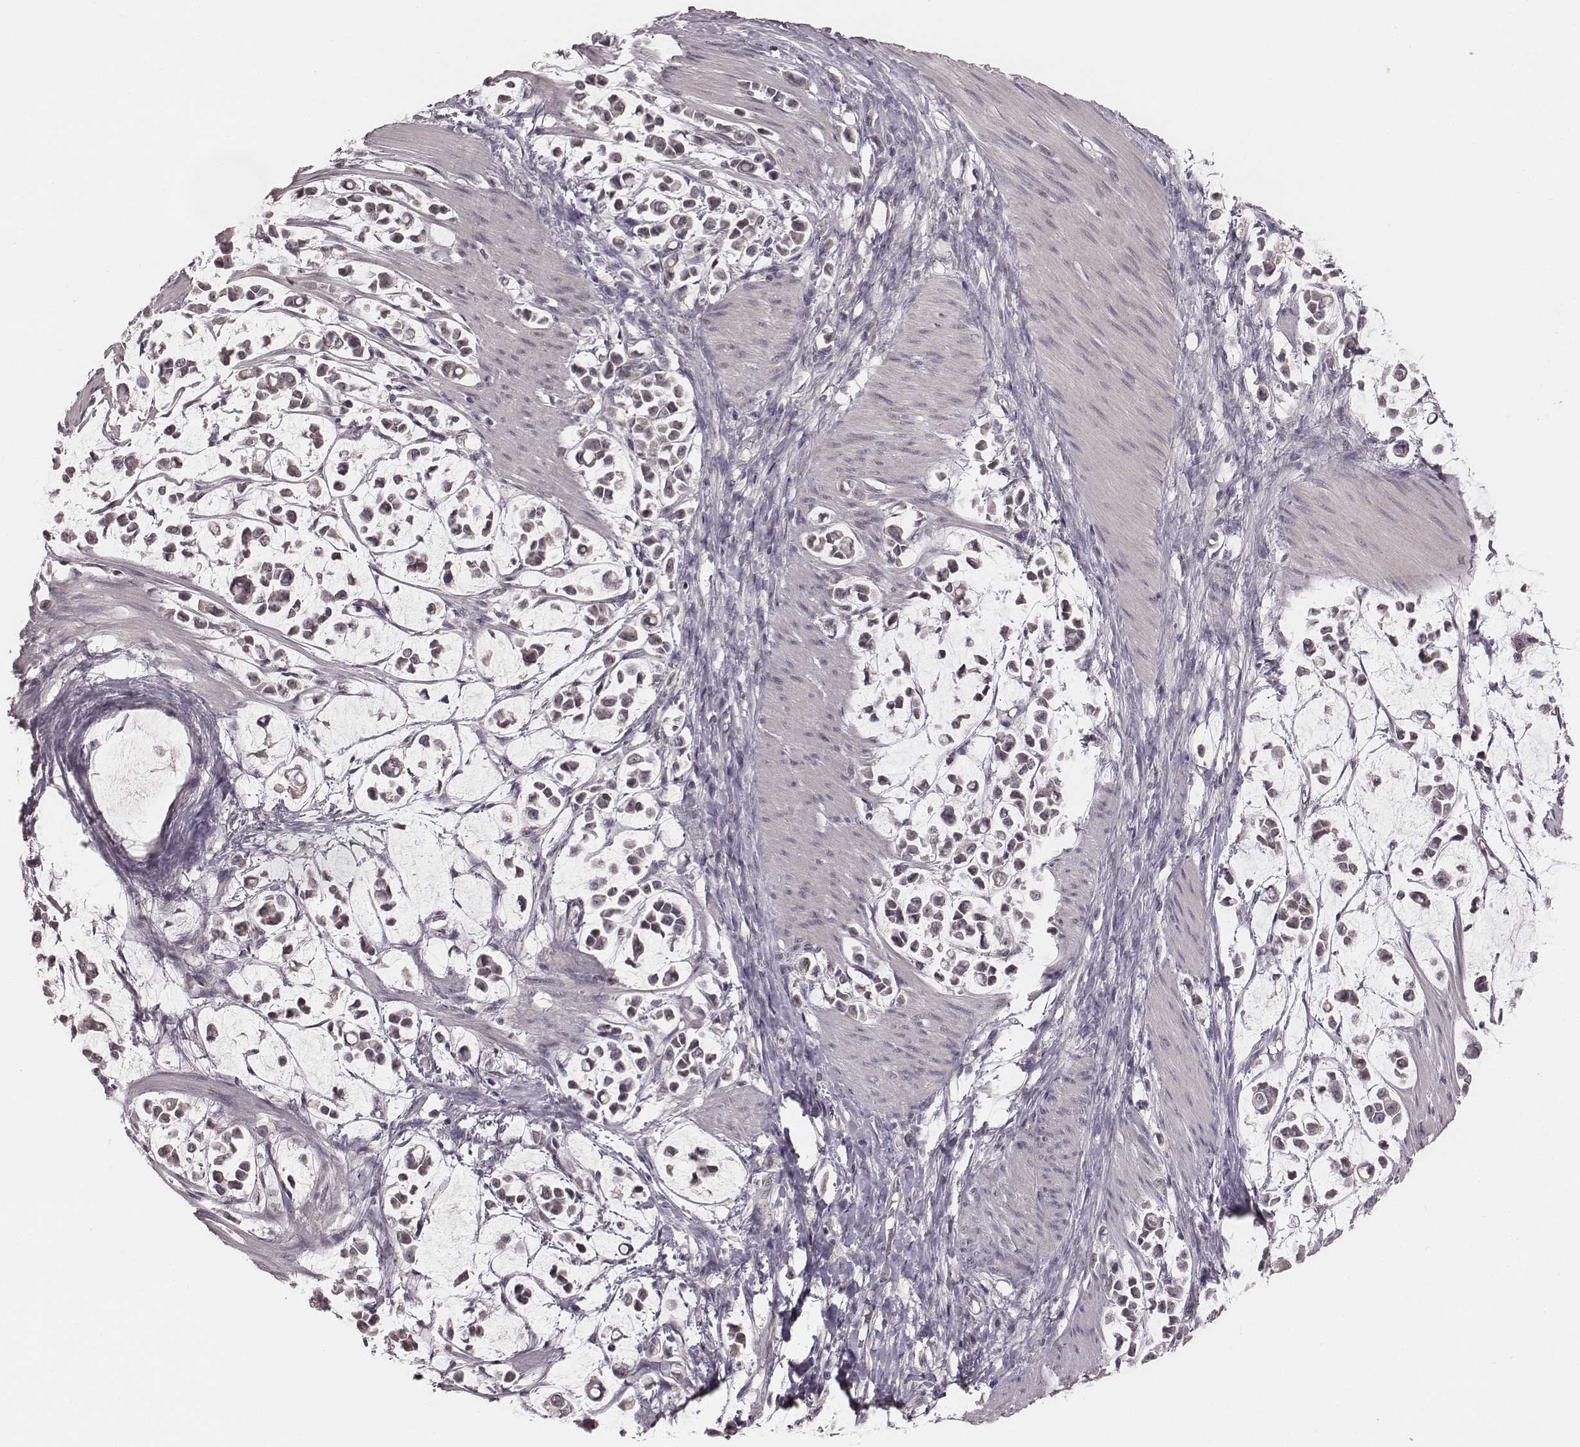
{"staining": {"intensity": "negative", "quantity": "none", "location": "none"}, "tissue": "stomach cancer", "cell_type": "Tumor cells", "image_type": "cancer", "snomed": [{"axis": "morphology", "description": "Adenocarcinoma, NOS"}, {"axis": "topography", "description": "Stomach"}], "caption": "This is an immunohistochemistry micrograph of adenocarcinoma (stomach). There is no staining in tumor cells.", "gene": "LY6K", "patient": {"sex": "male", "age": 82}}